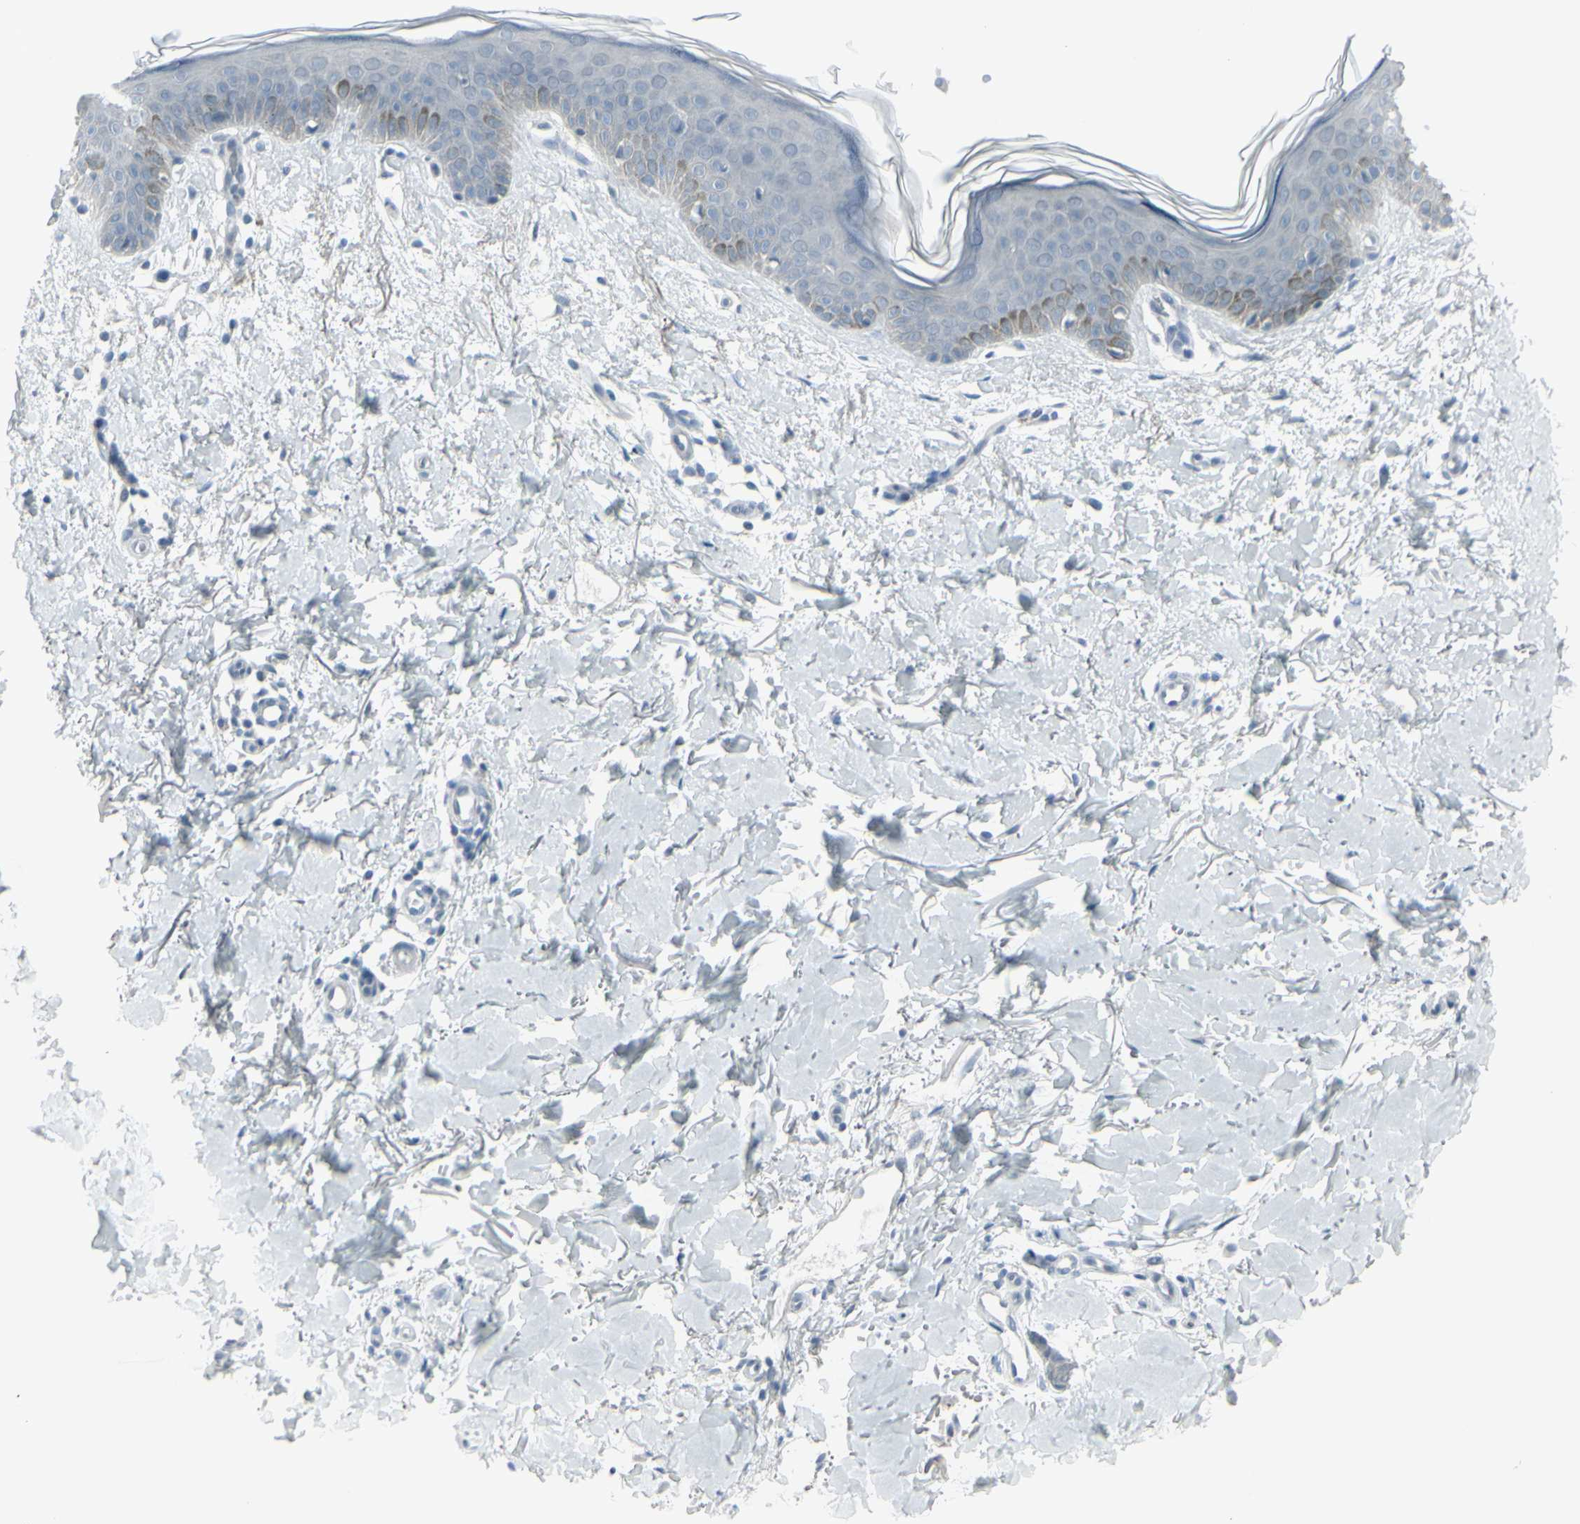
{"staining": {"intensity": "negative", "quantity": "none", "location": "none"}, "tissue": "skin", "cell_type": "Fibroblasts", "image_type": "normal", "snomed": [{"axis": "morphology", "description": "Normal tissue, NOS"}, {"axis": "topography", "description": "Skin"}], "caption": "High magnification brightfield microscopy of normal skin stained with DAB (brown) and counterstained with hematoxylin (blue): fibroblasts show no significant positivity. (DAB immunohistochemistry visualized using brightfield microscopy, high magnification).", "gene": "RAB3A", "patient": {"sex": "female", "age": 56}}